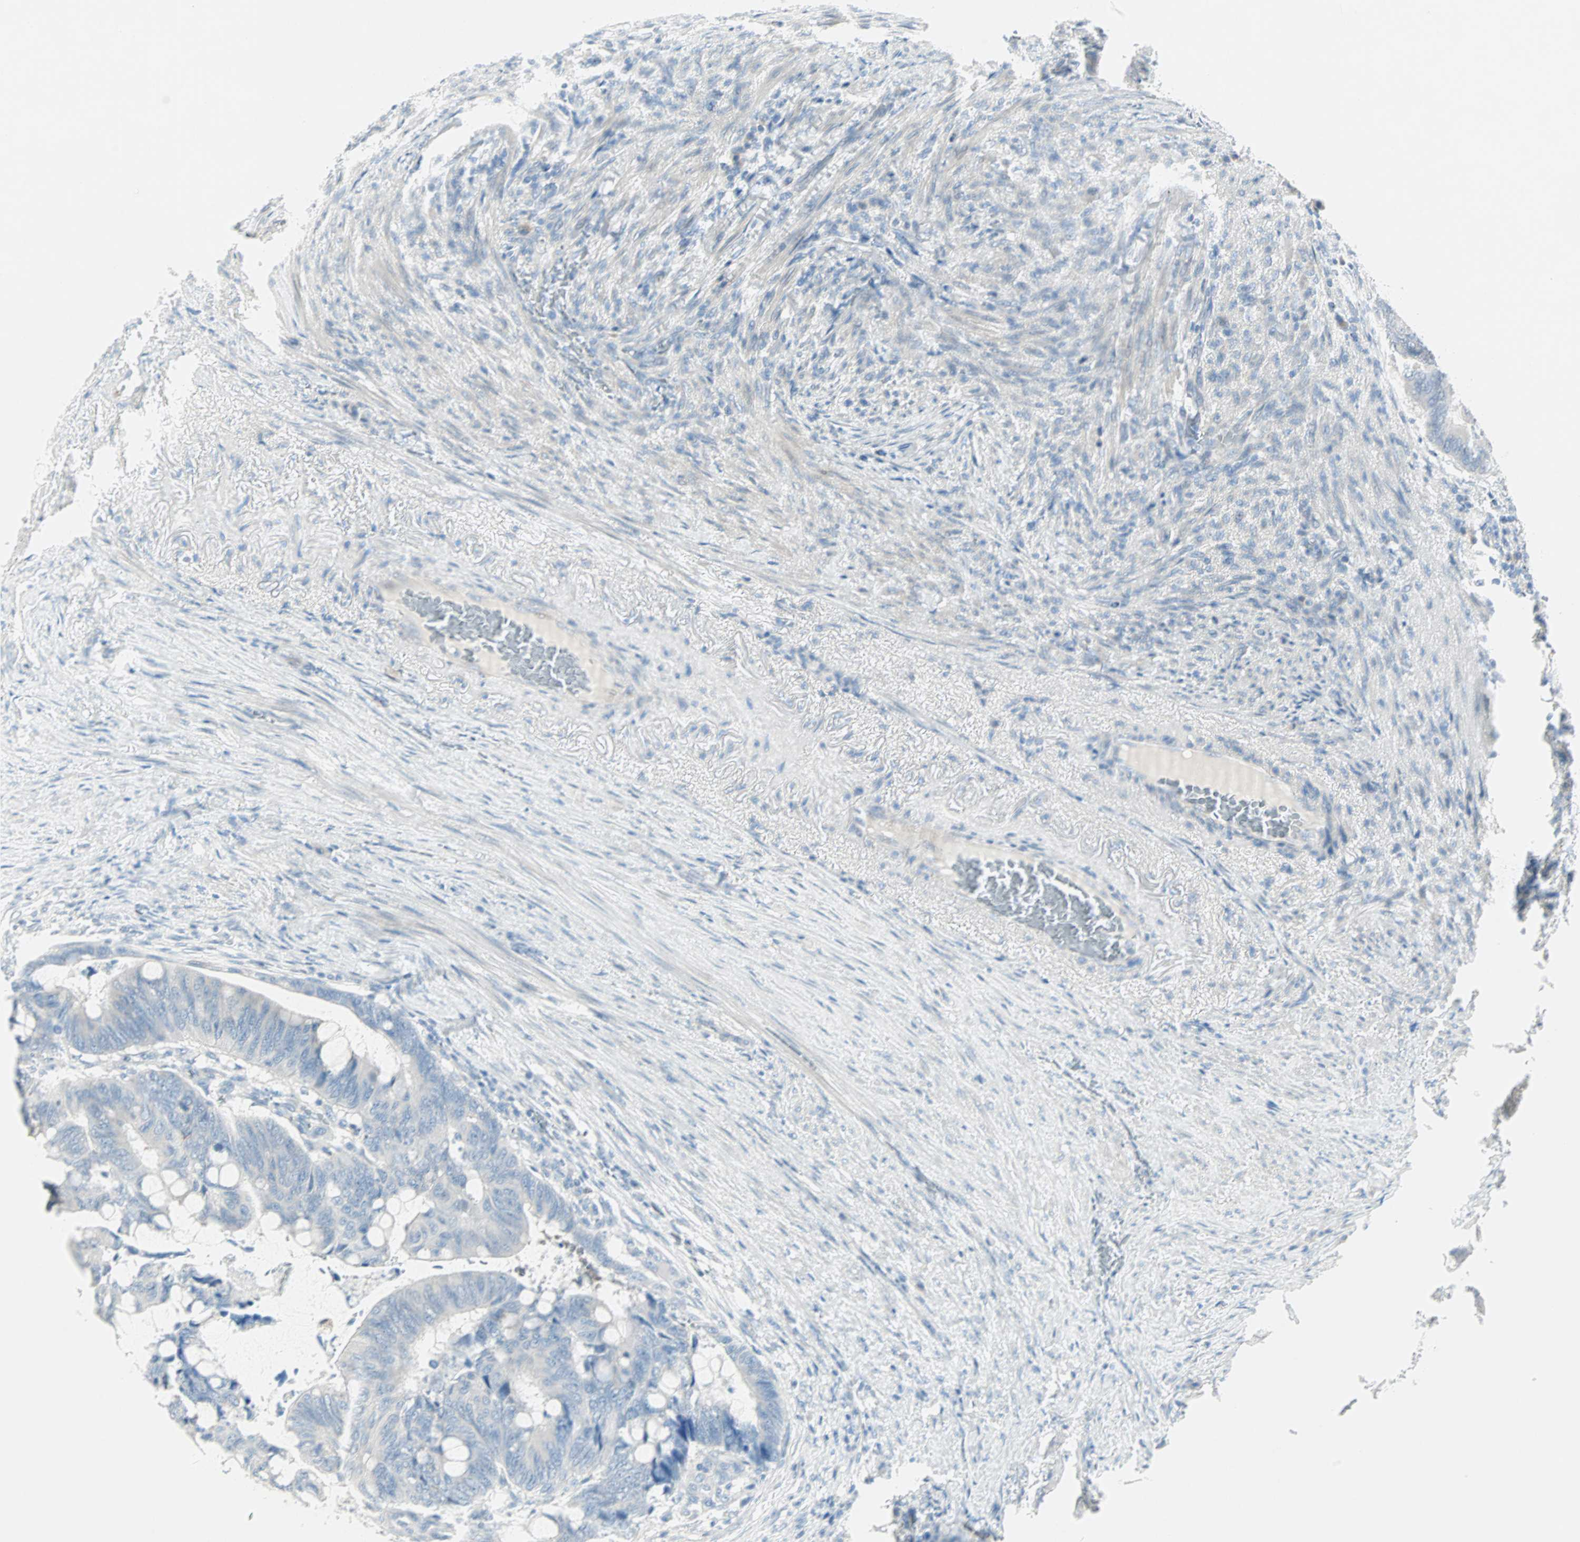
{"staining": {"intensity": "moderate", "quantity": "<25%", "location": "cytoplasmic/membranous"}, "tissue": "colorectal cancer", "cell_type": "Tumor cells", "image_type": "cancer", "snomed": [{"axis": "morphology", "description": "Normal tissue, NOS"}, {"axis": "morphology", "description": "Adenocarcinoma, NOS"}, {"axis": "topography", "description": "Rectum"}, {"axis": "topography", "description": "Peripheral nerve tissue"}], "caption": "Brown immunohistochemical staining in human colorectal cancer reveals moderate cytoplasmic/membranous staining in approximately <25% of tumor cells.", "gene": "SULT1C2", "patient": {"sex": "male", "age": 92}}